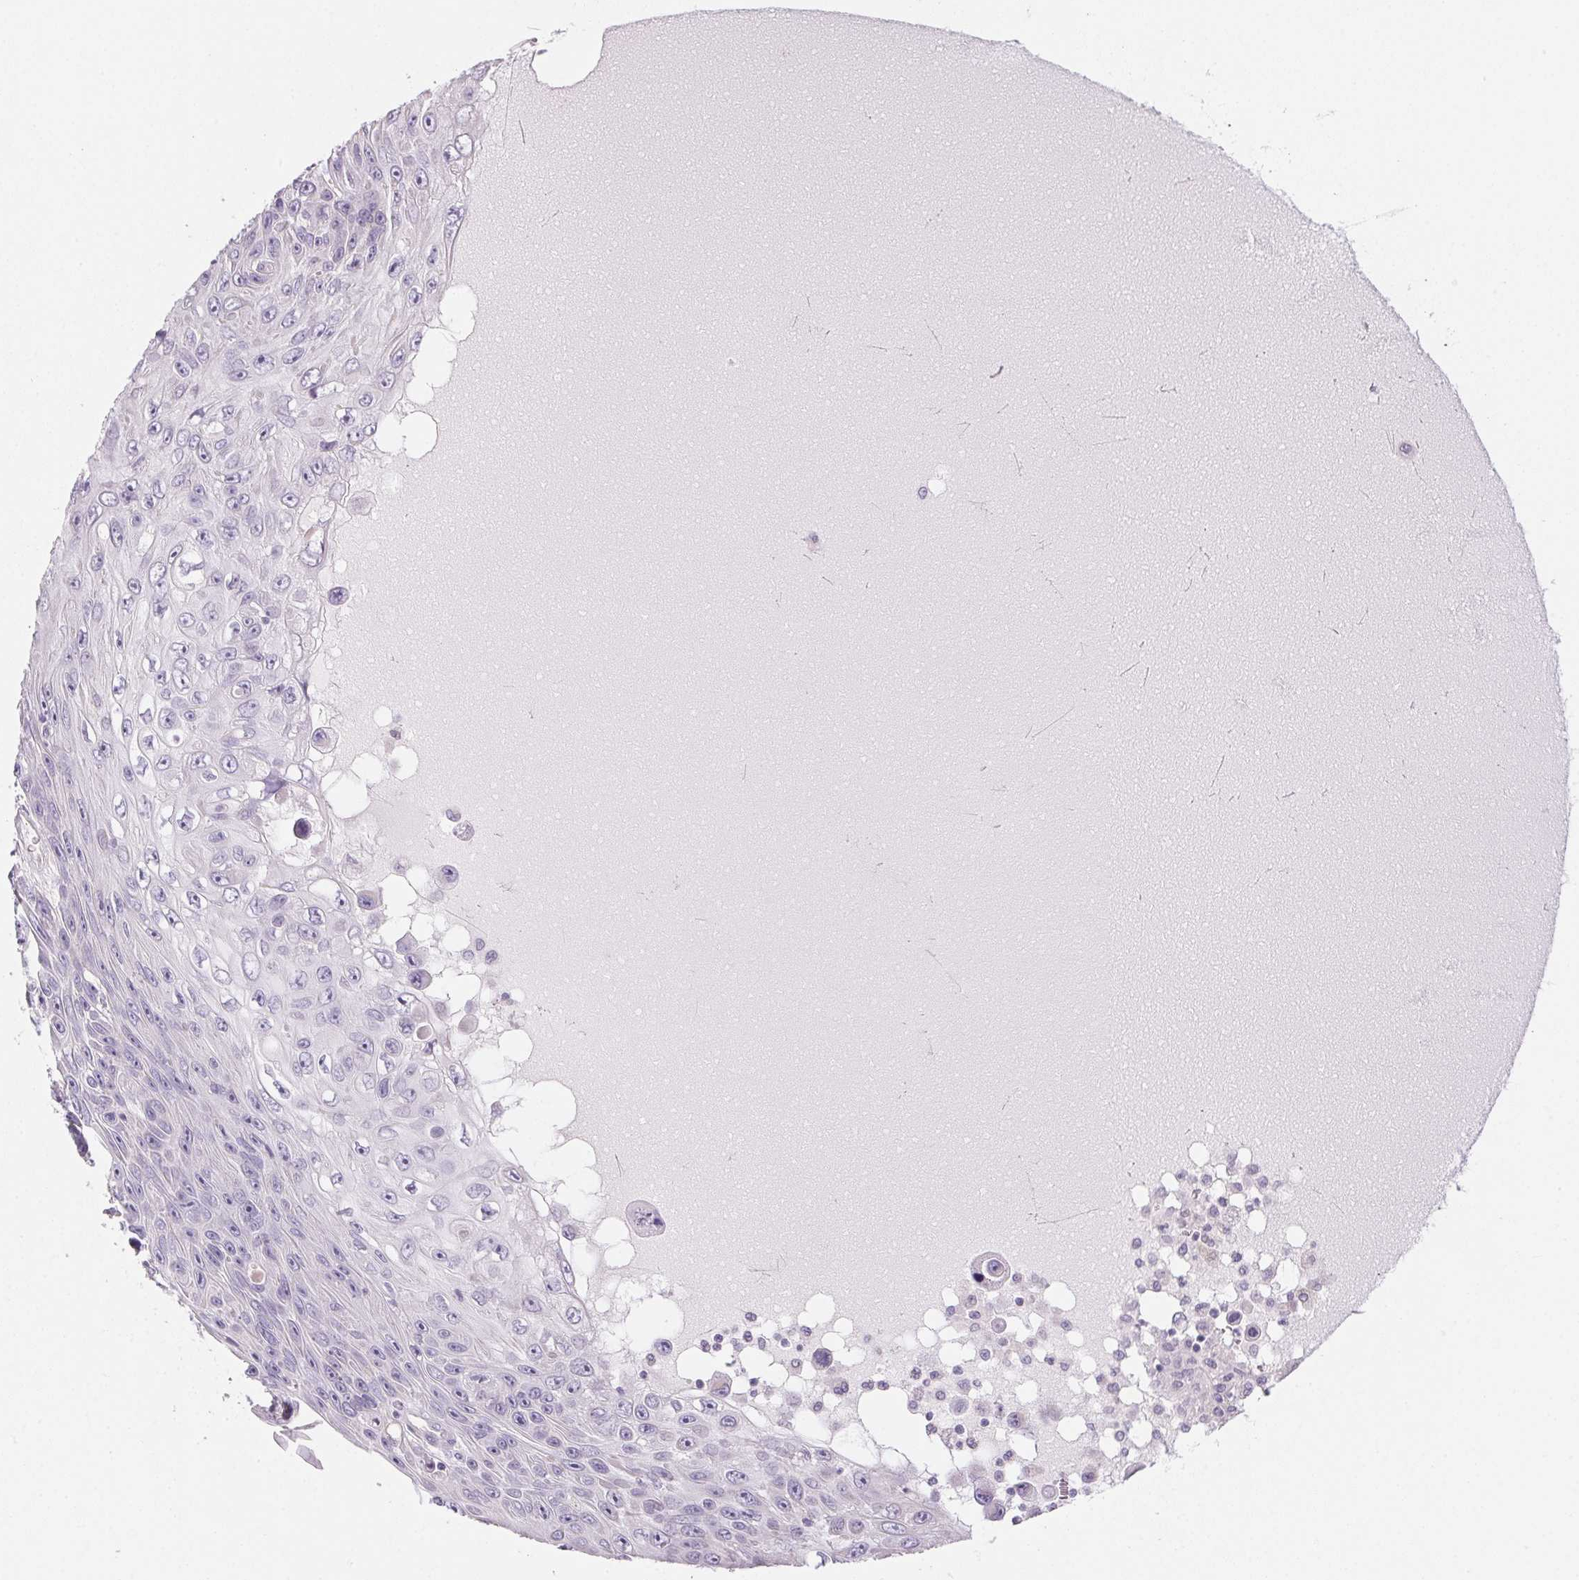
{"staining": {"intensity": "negative", "quantity": "none", "location": "none"}, "tissue": "skin cancer", "cell_type": "Tumor cells", "image_type": "cancer", "snomed": [{"axis": "morphology", "description": "Squamous cell carcinoma, NOS"}, {"axis": "topography", "description": "Skin"}], "caption": "IHC image of skin cancer (squamous cell carcinoma) stained for a protein (brown), which exhibits no staining in tumor cells.", "gene": "SMYD1", "patient": {"sex": "male", "age": 82}}